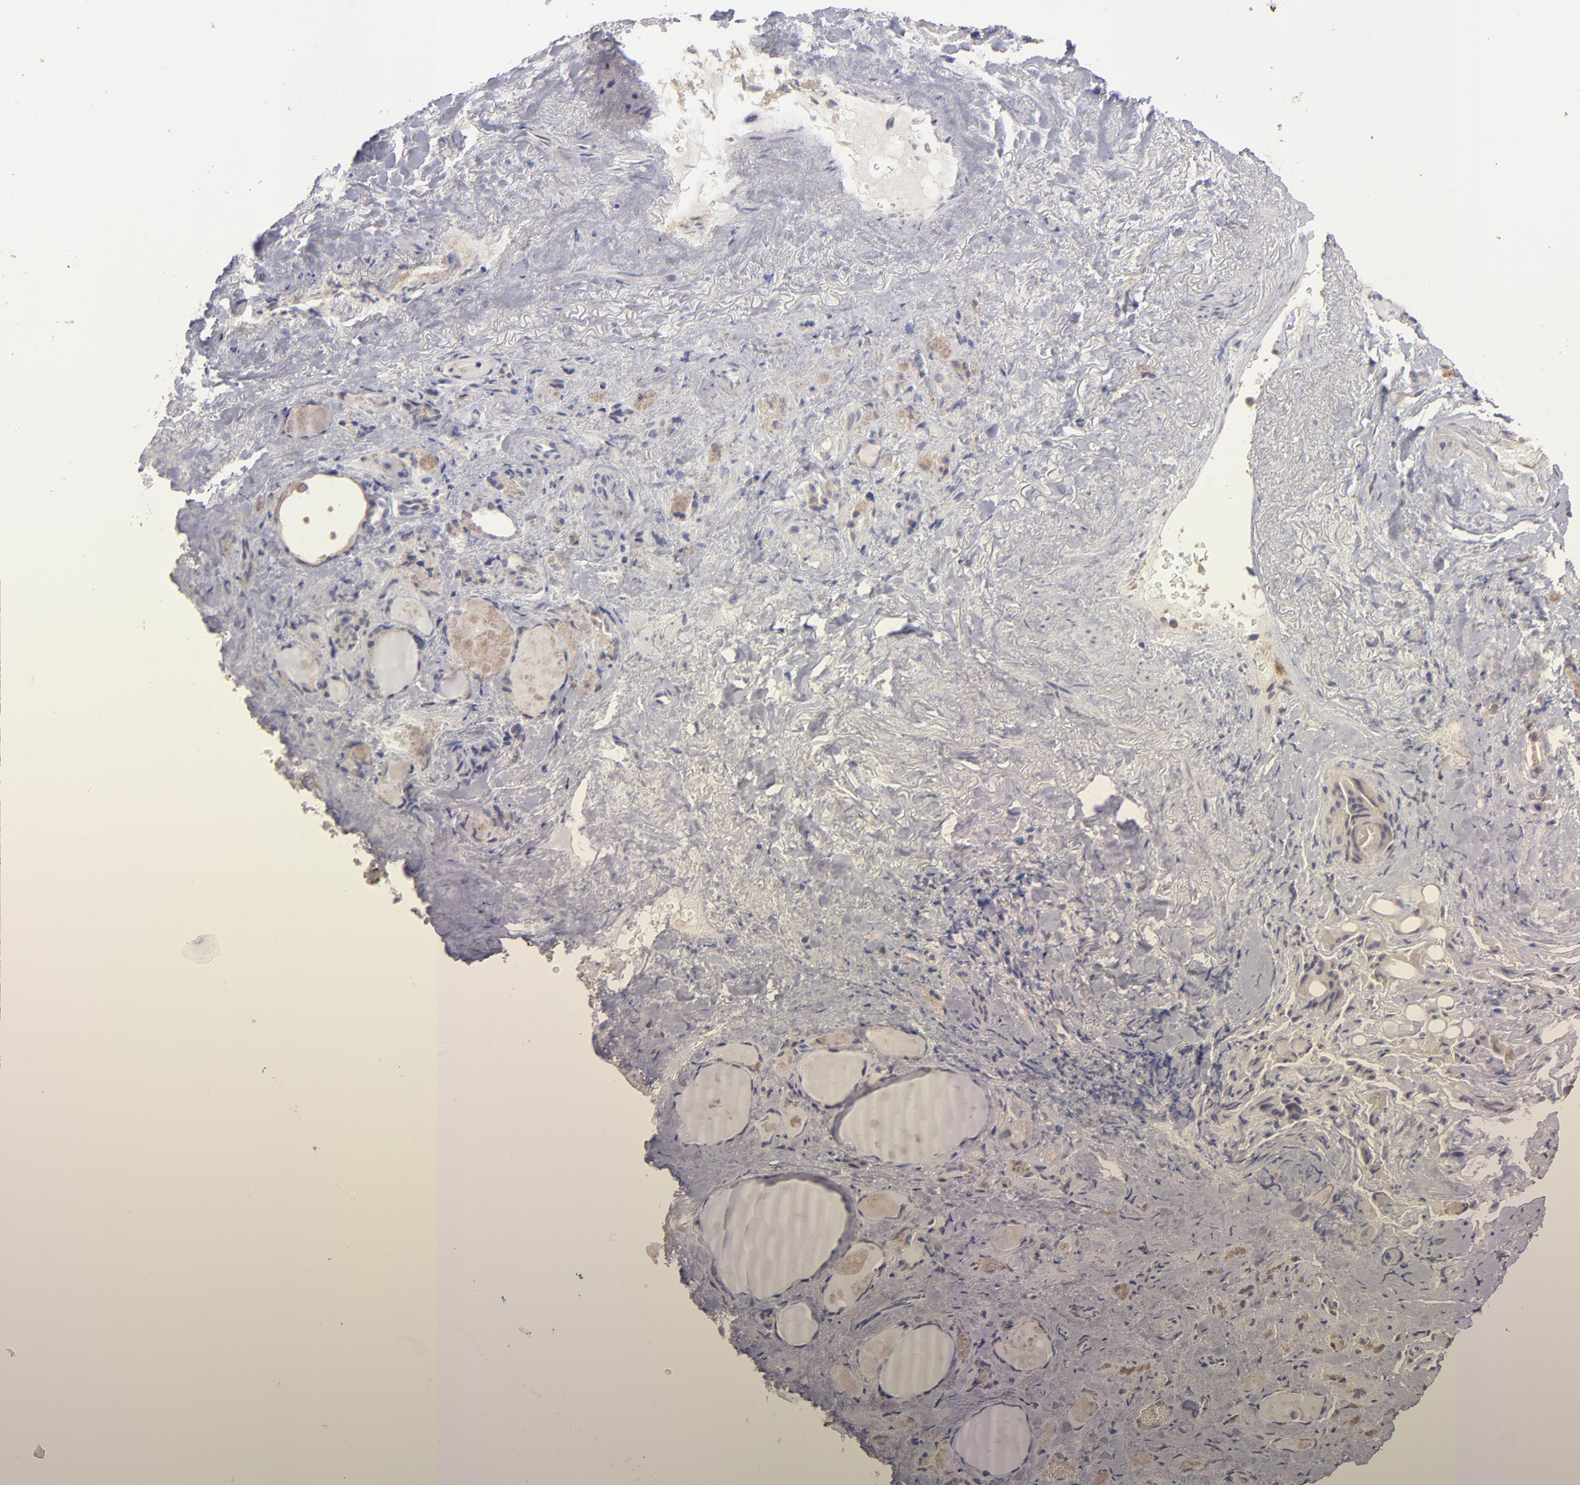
{"staining": {"intensity": "weak", "quantity": "<25%", "location": "cytoplasmic/membranous"}, "tissue": "thyroid gland", "cell_type": "Glandular cells", "image_type": "normal", "snomed": [{"axis": "morphology", "description": "Normal tissue, NOS"}, {"axis": "topography", "description": "Thyroid gland"}], "caption": "This is an IHC micrograph of normal thyroid gland. There is no positivity in glandular cells.", "gene": "GNAZ", "patient": {"sex": "female", "age": 75}}